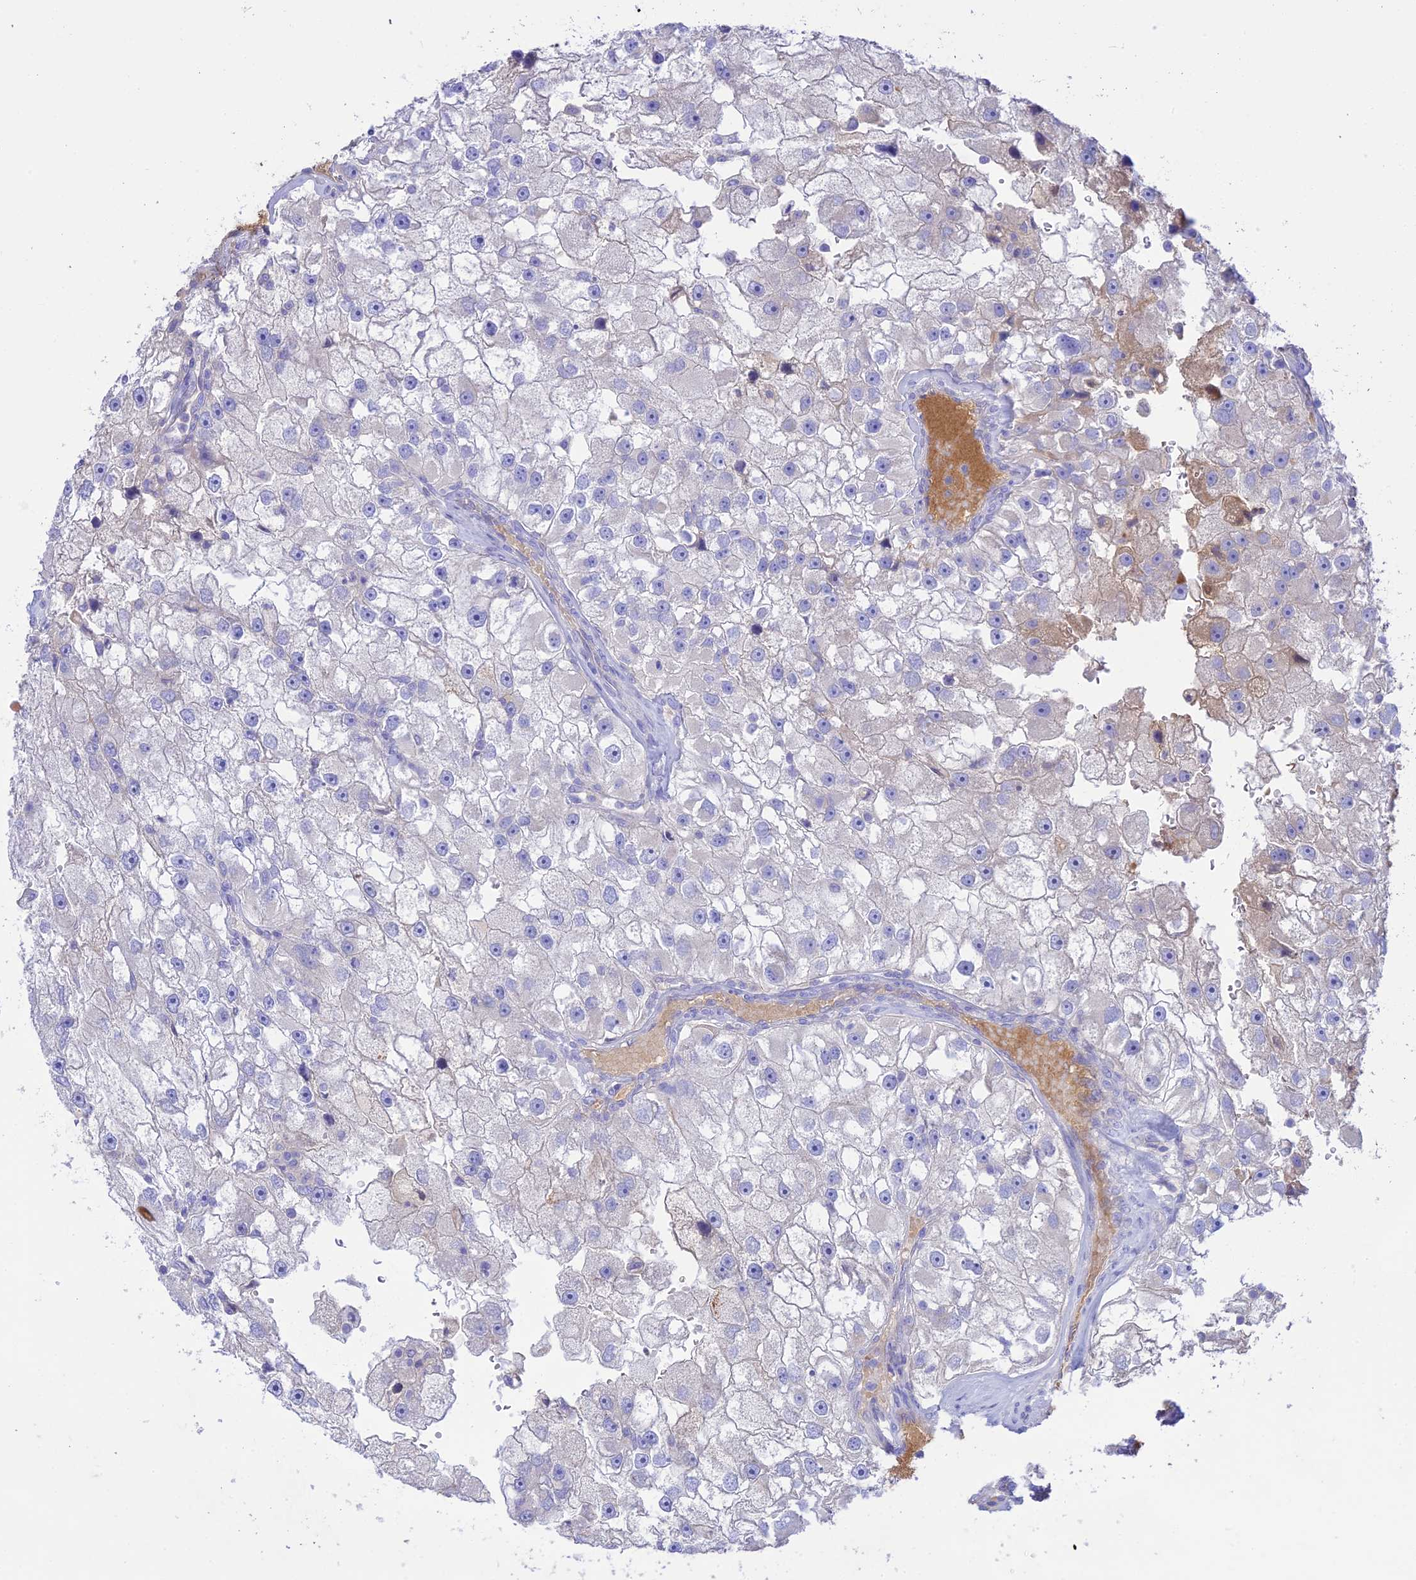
{"staining": {"intensity": "negative", "quantity": "none", "location": "none"}, "tissue": "renal cancer", "cell_type": "Tumor cells", "image_type": "cancer", "snomed": [{"axis": "morphology", "description": "Adenocarcinoma, NOS"}, {"axis": "topography", "description": "Kidney"}], "caption": "This is a histopathology image of immunohistochemistry (IHC) staining of renal cancer, which shows no positivity in tumor cells.", "gene": "NLRP9", "patient": {"sex": "male", "age": 63}}